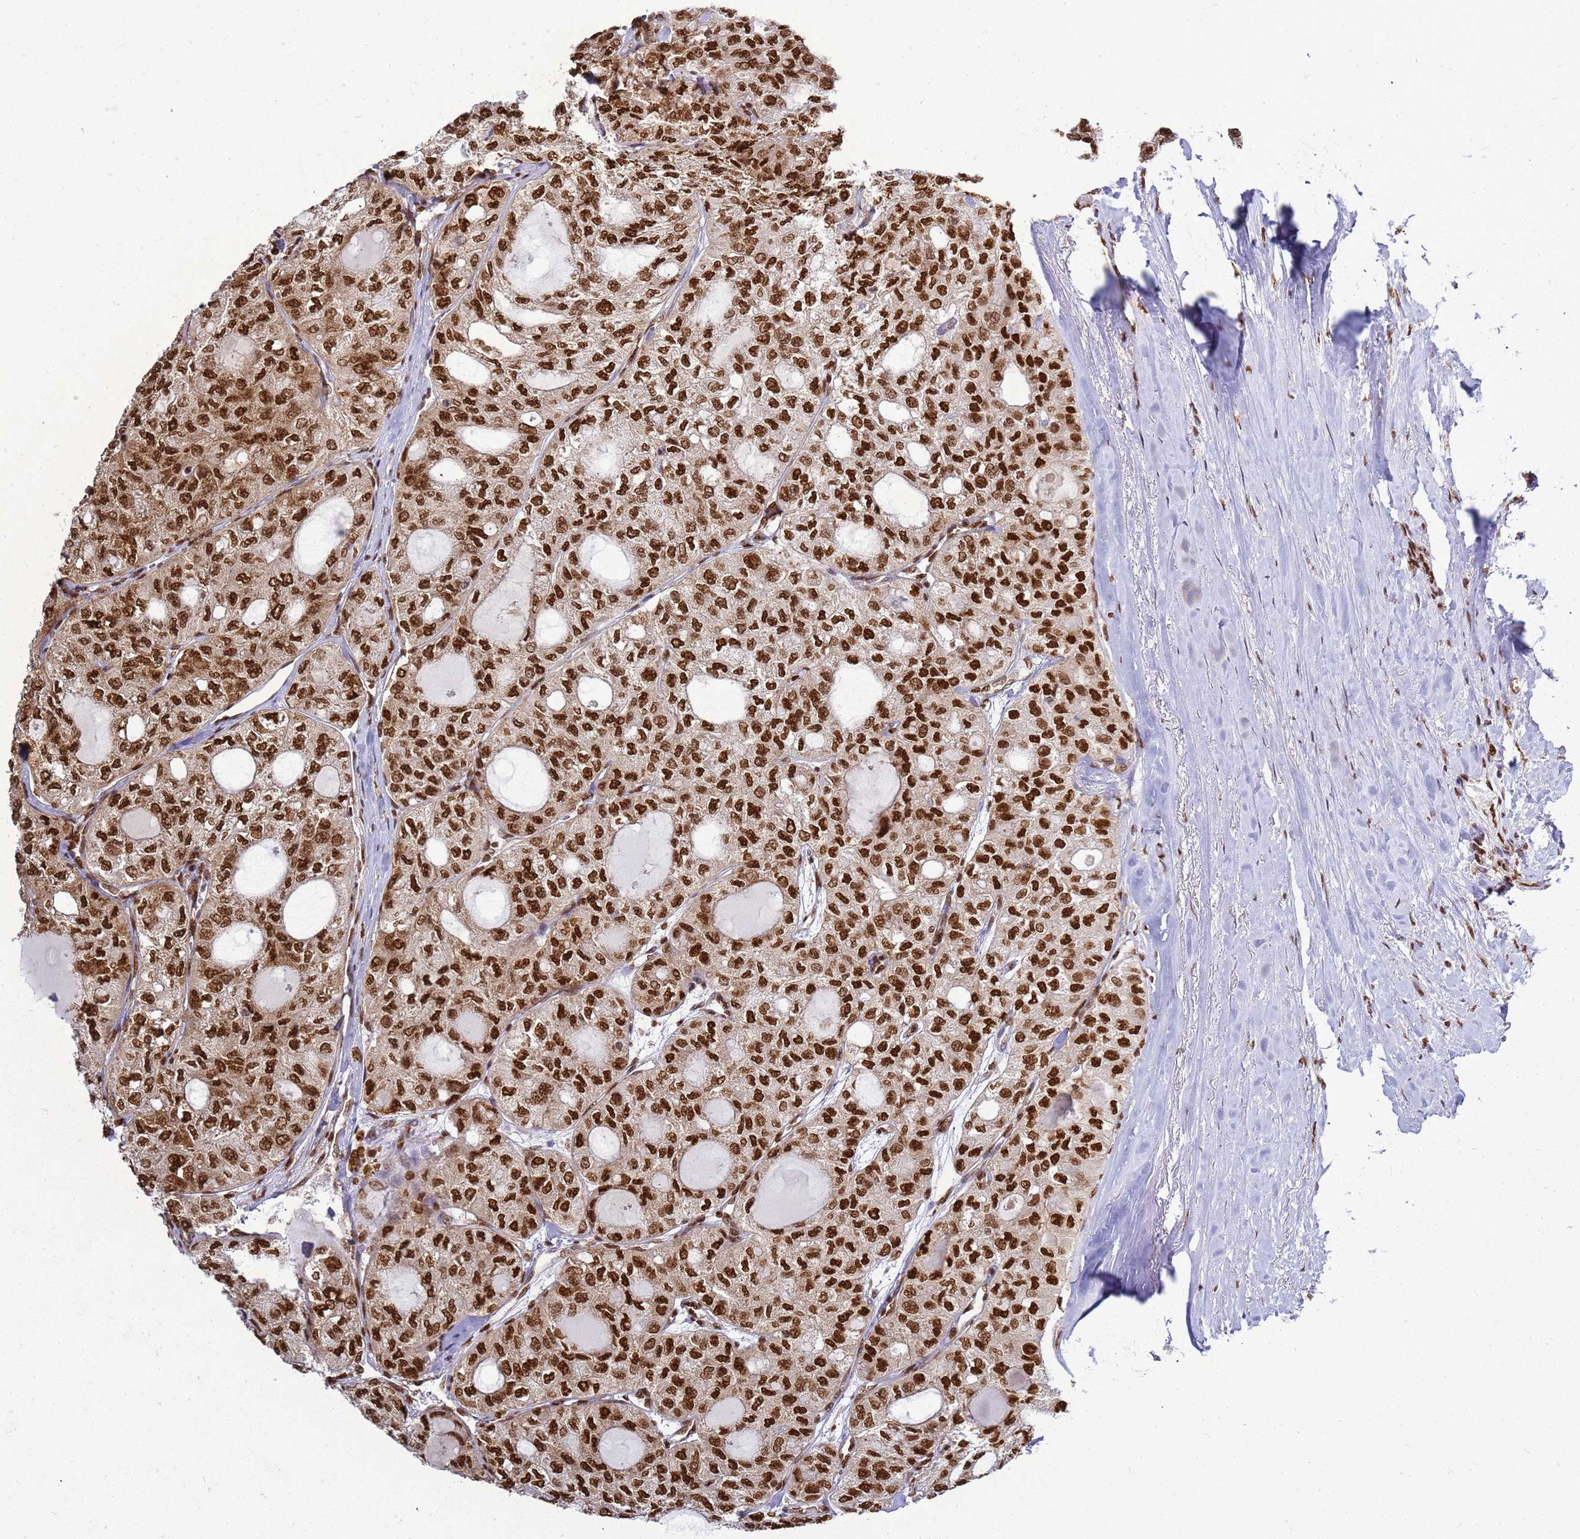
{"staining": {"intensity": "strong", "quantity": ">75%", "location": "cytoplasmic/membranous,nuclear"}, "tissue": "thyroid cancer", "cell_type": "Tumor cells", "image_type": "cancer", "snomed": [{"axis": "morphology", "description": "Follicular adenoma carcinoma, NOS"}, {"axis": "topography", "description": "Thyroid gland"}], "caption": "Protein staining demonstrates strong cytoplasmic/membranous and nuclear expression in about >75% of tumor cells in follicular adenoma carcinoma (thyroid).", "gene": "APEX1", "patient": {"sex": "male", "age": 75}}